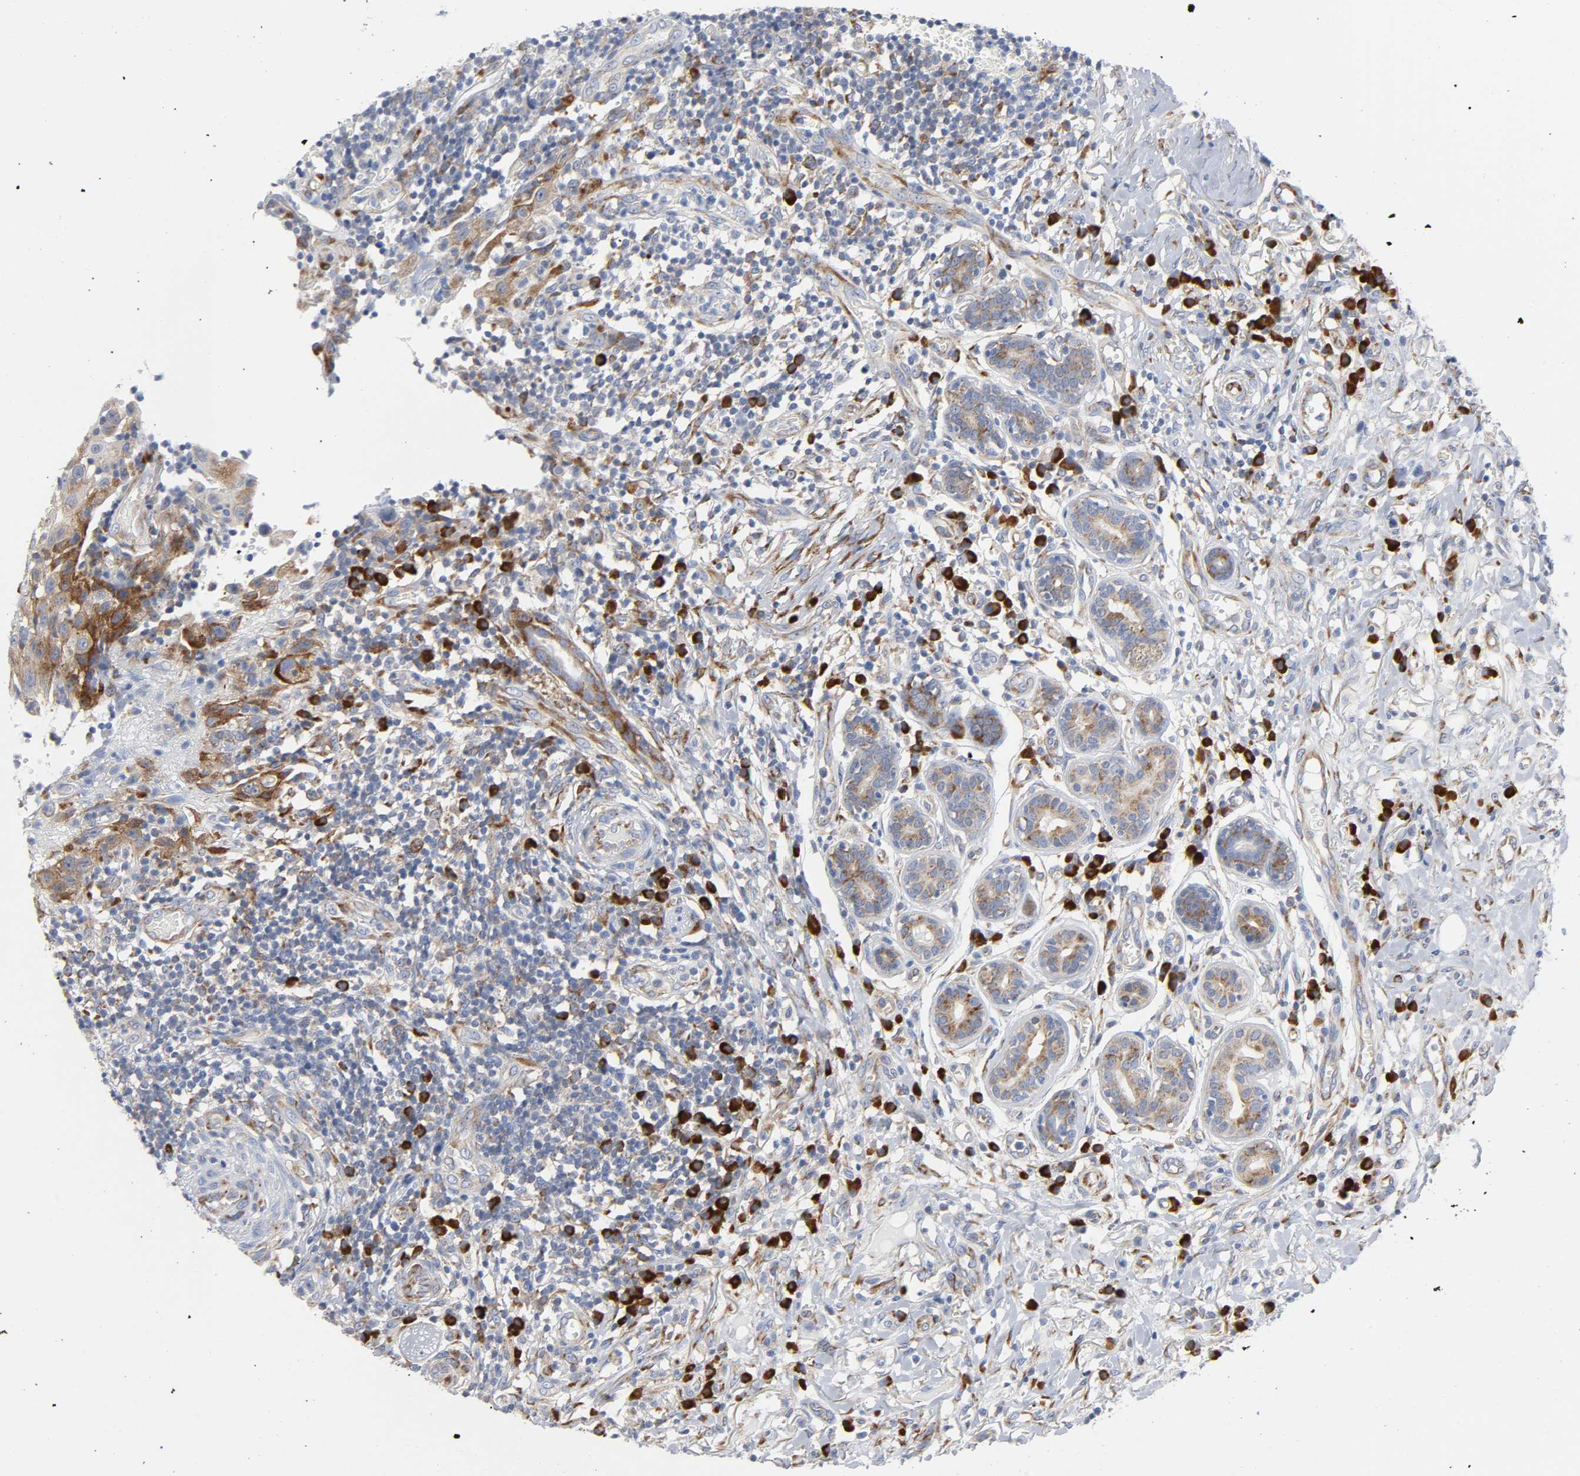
{"staining": {"intensity": "moderate", "quantity": ">75%", "location": "cytoplasmic/membranous"}, "tissue": "thyroid cancer", "cell_type": "Tumor cells", "image_type": "cancer", "snomed": [{"axis": "morphology", "description": "Carcinoma, NOS"}, {"axis": "topography", "description": "Thyroid gland"}], "caption": "Protein expression by immunohistochemistry exhibits moderate cytoplasmic/membranous positivity in approximately >75% of tumor cells in thyroid cancer.", "gene": "REL", "patient": {"sex": "female", "age": 77}}